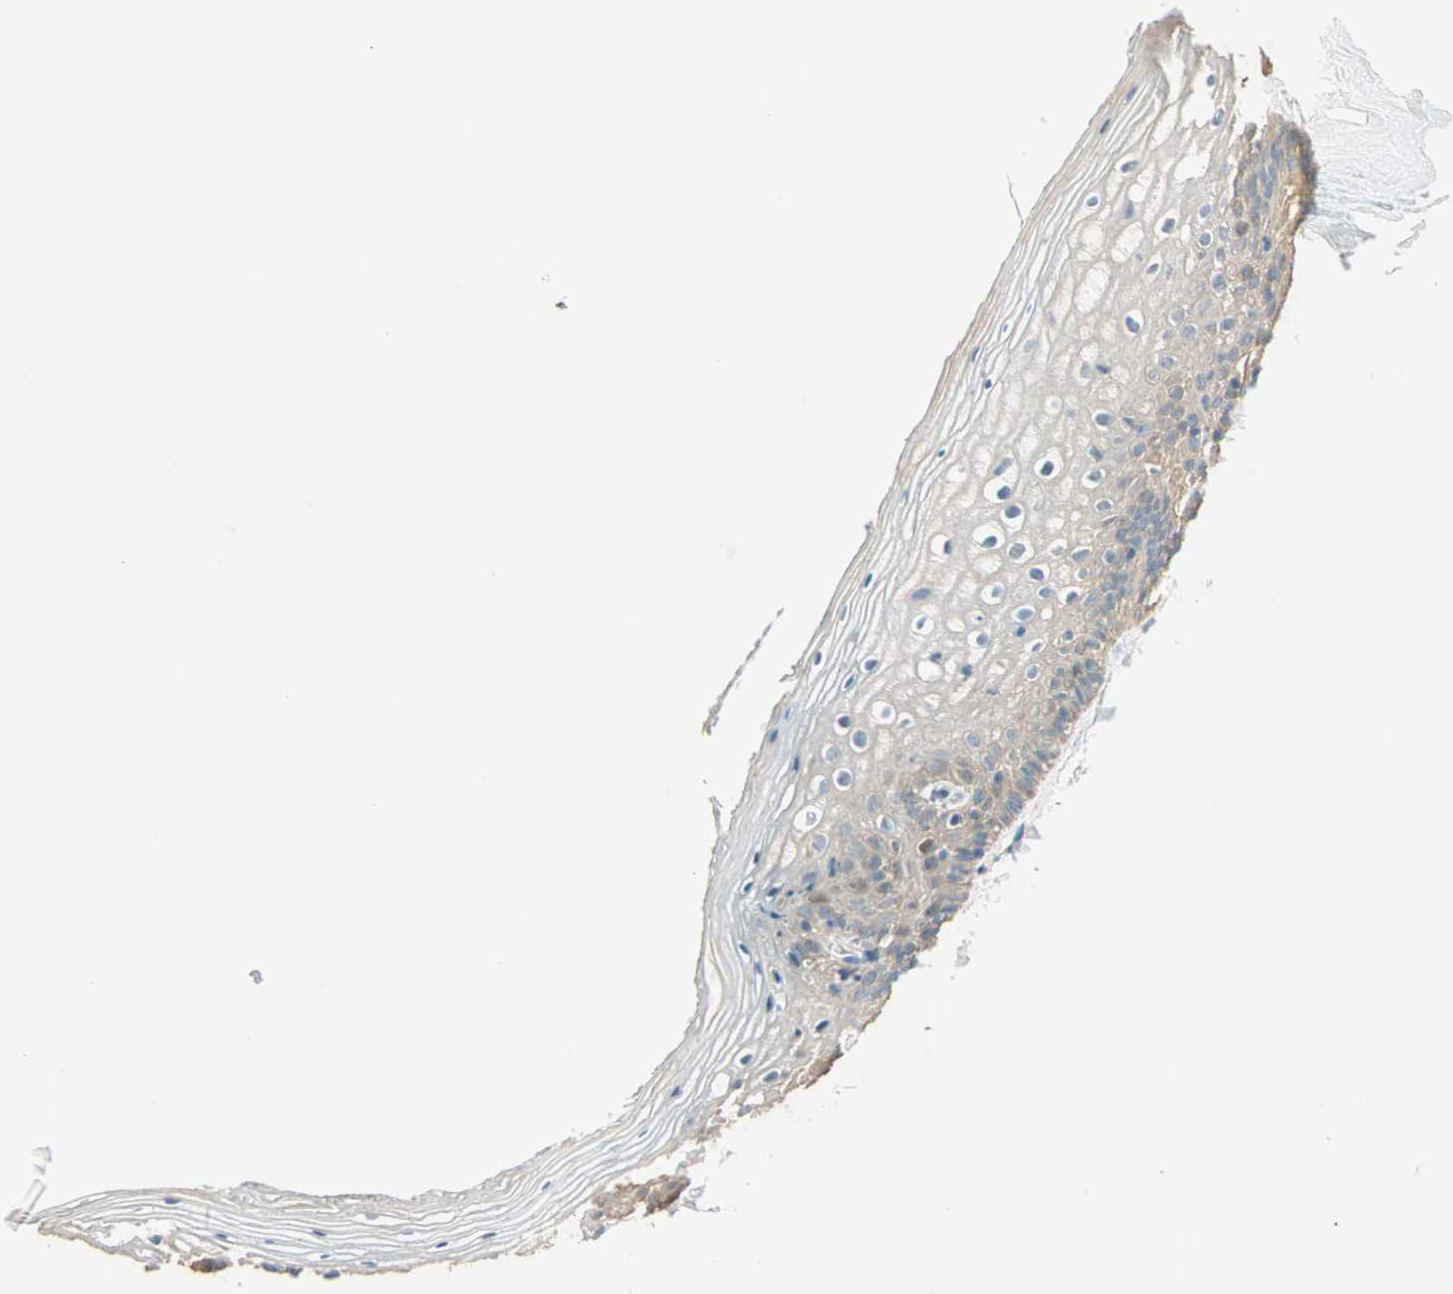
{"staining": {"intensity": "weak", "quantity": "<25%", "location": "nuclear"}, "tissue": "vagina", "cell_type": "Squamous epithelial cells", "image_type": "normal", "snomed": [{"axis": "morphology", "description": "Normal tissue, NOS"}, {"axis": "topography", "description": "Vagina"}], "caption": "A histopathology image of vagina stained for a protein shows no brown staining in squamous epithelial cells. (Stains: DAB (3,3'-diaminobenzidine) immunohistochemistry (IHC) with hematoxylin counter stain, Microscopy: brightfield microscopy at high magnification).", "gene": "RAD18", "patient": {"sex": "female", "age": 46}}